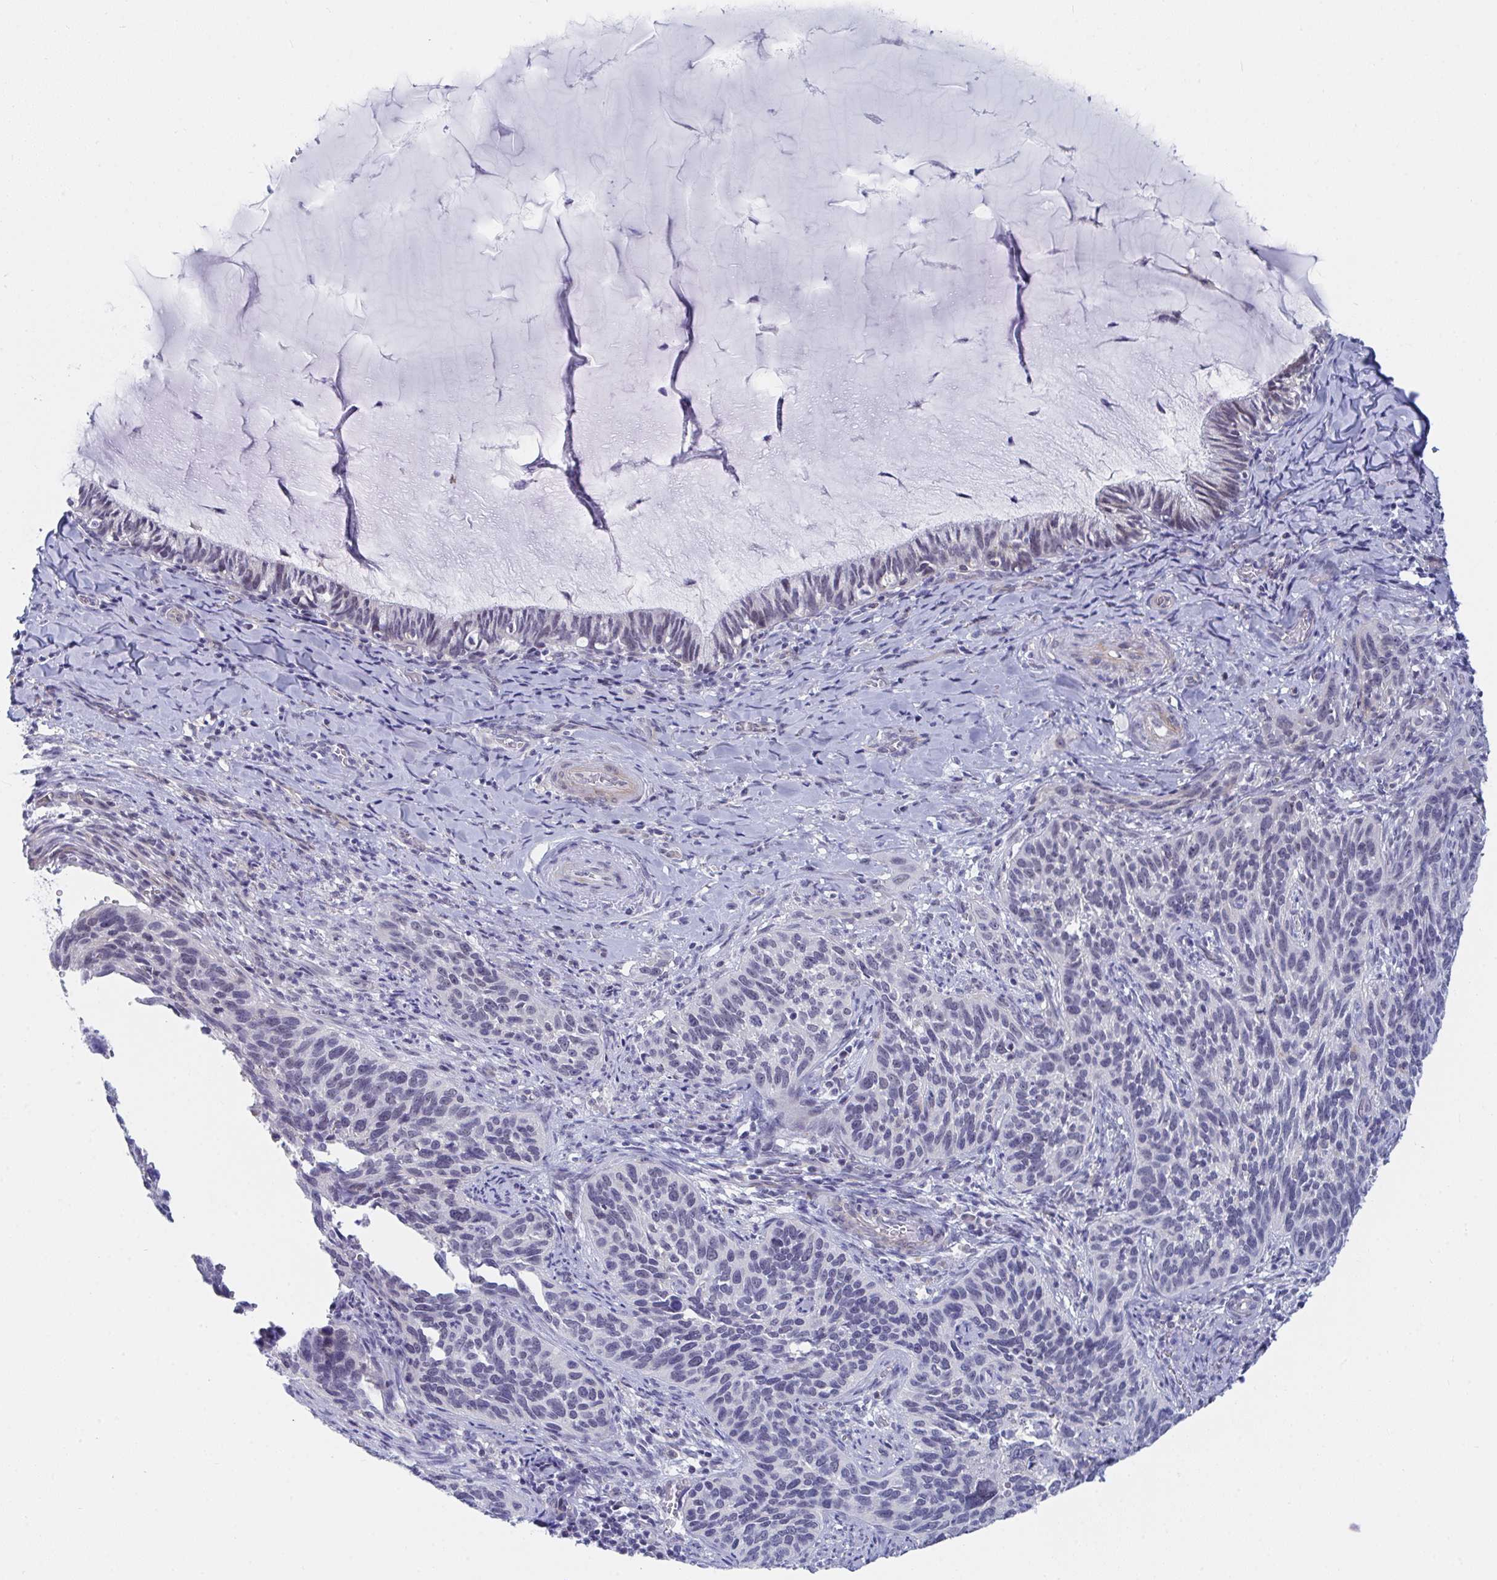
{"staining": {"intensity": "negative", "quantity": "none", "location": "none"}, "tissue": "cervical cancer", "cell_type": "Tumor cells", "image_type": "cancer", "snomed": [{"axis": "morphology", "description": "Squamous cell carcinoma, NOS"}, {"axis": "topography", "description": "Cervix"}], "caption": "Micrograph shows no significant protein staining in tumor cells of cervical cancer (squamous cell carcinoma). (DAB IHC, high magnification).", "gene": "DAOA", "patient": {"sex": "female", "age": 51}}